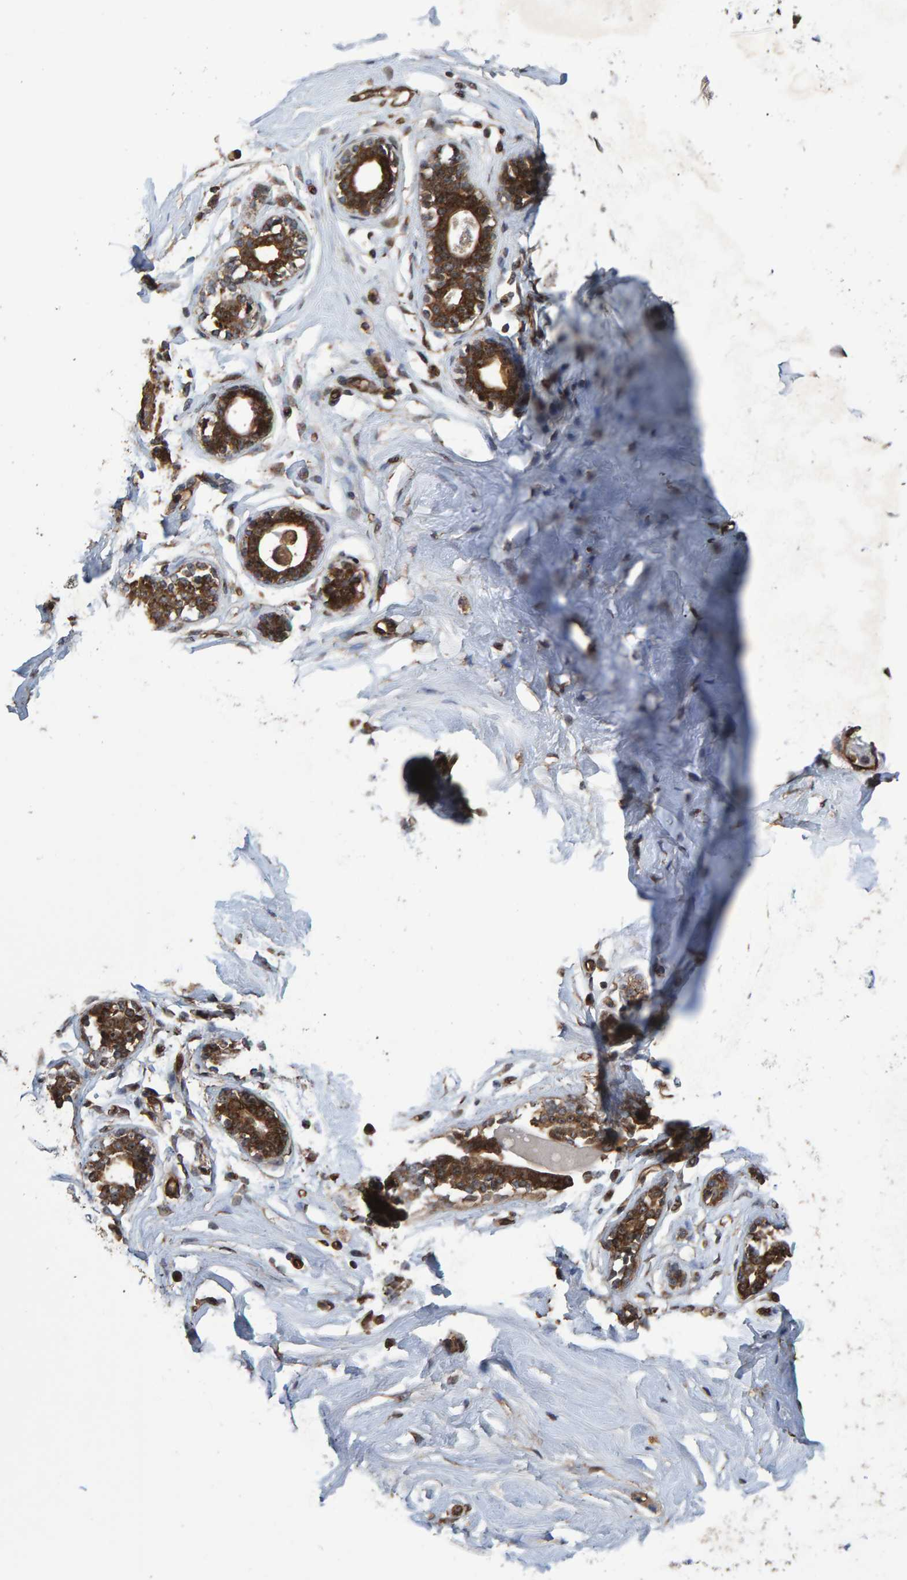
{"staining": {"intensity": "weak", "quantity": "25%-75%", "location": "cytoplasmic/membranous"}, "tissue": "breast", "cell_type": "Adipocytes", "image_type": "normal", "snomed": [{"axis": "morphology", "description": "Normal tissue, NOS"}, {"axis": "topography", "description": "Breast"}], "caption": "This photomicrograph exhibits immunohistochemistry (IHC) staining of normal human breast, with low weak cytoplasmic/membranous positivity in about 25%-75% of adipocytes.", "gene": "TRIM68", "patient": {"sex": "female", "age": 23}}